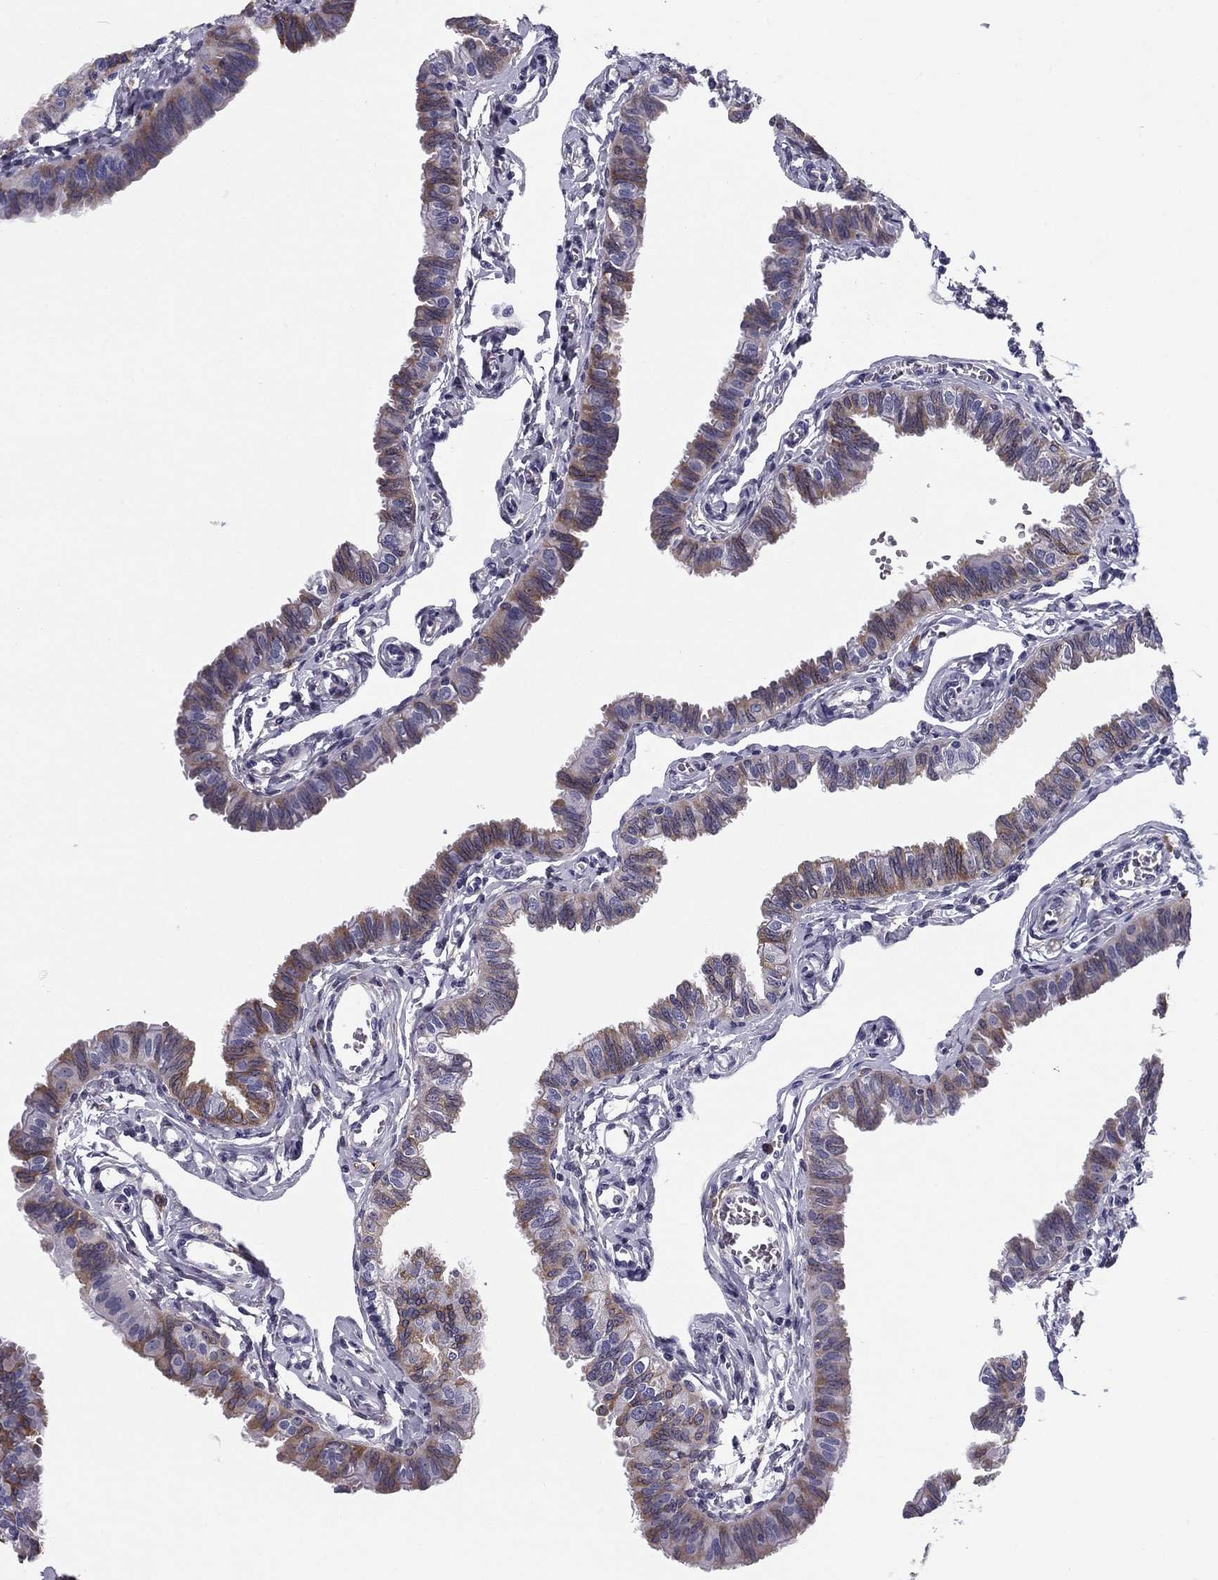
{"staining": {"intensity": "moderate", "quantity": "25%-75%", "location": "cytoplasmic/membranous"}, "tissue": "fallopian tube", "cell_type": "Glandular cells", "image_type": "normal", "snomed": [{"axis": "morphology", "description": "Normal tissue, NOS"}, {"axis": "topography", "description": "Fallopian tube"}], "caption": "This histopathology image reveals benign fallopian tube stained with immunohistochemistry (IHC) to label a protein in brown. The cytoplasmic/membranous of glandular cells show moderate positivity for the protein. Nuclei are counter-stained blue.", "gene": "TMED3", "patient": {"sex": "female", "age": 54}}